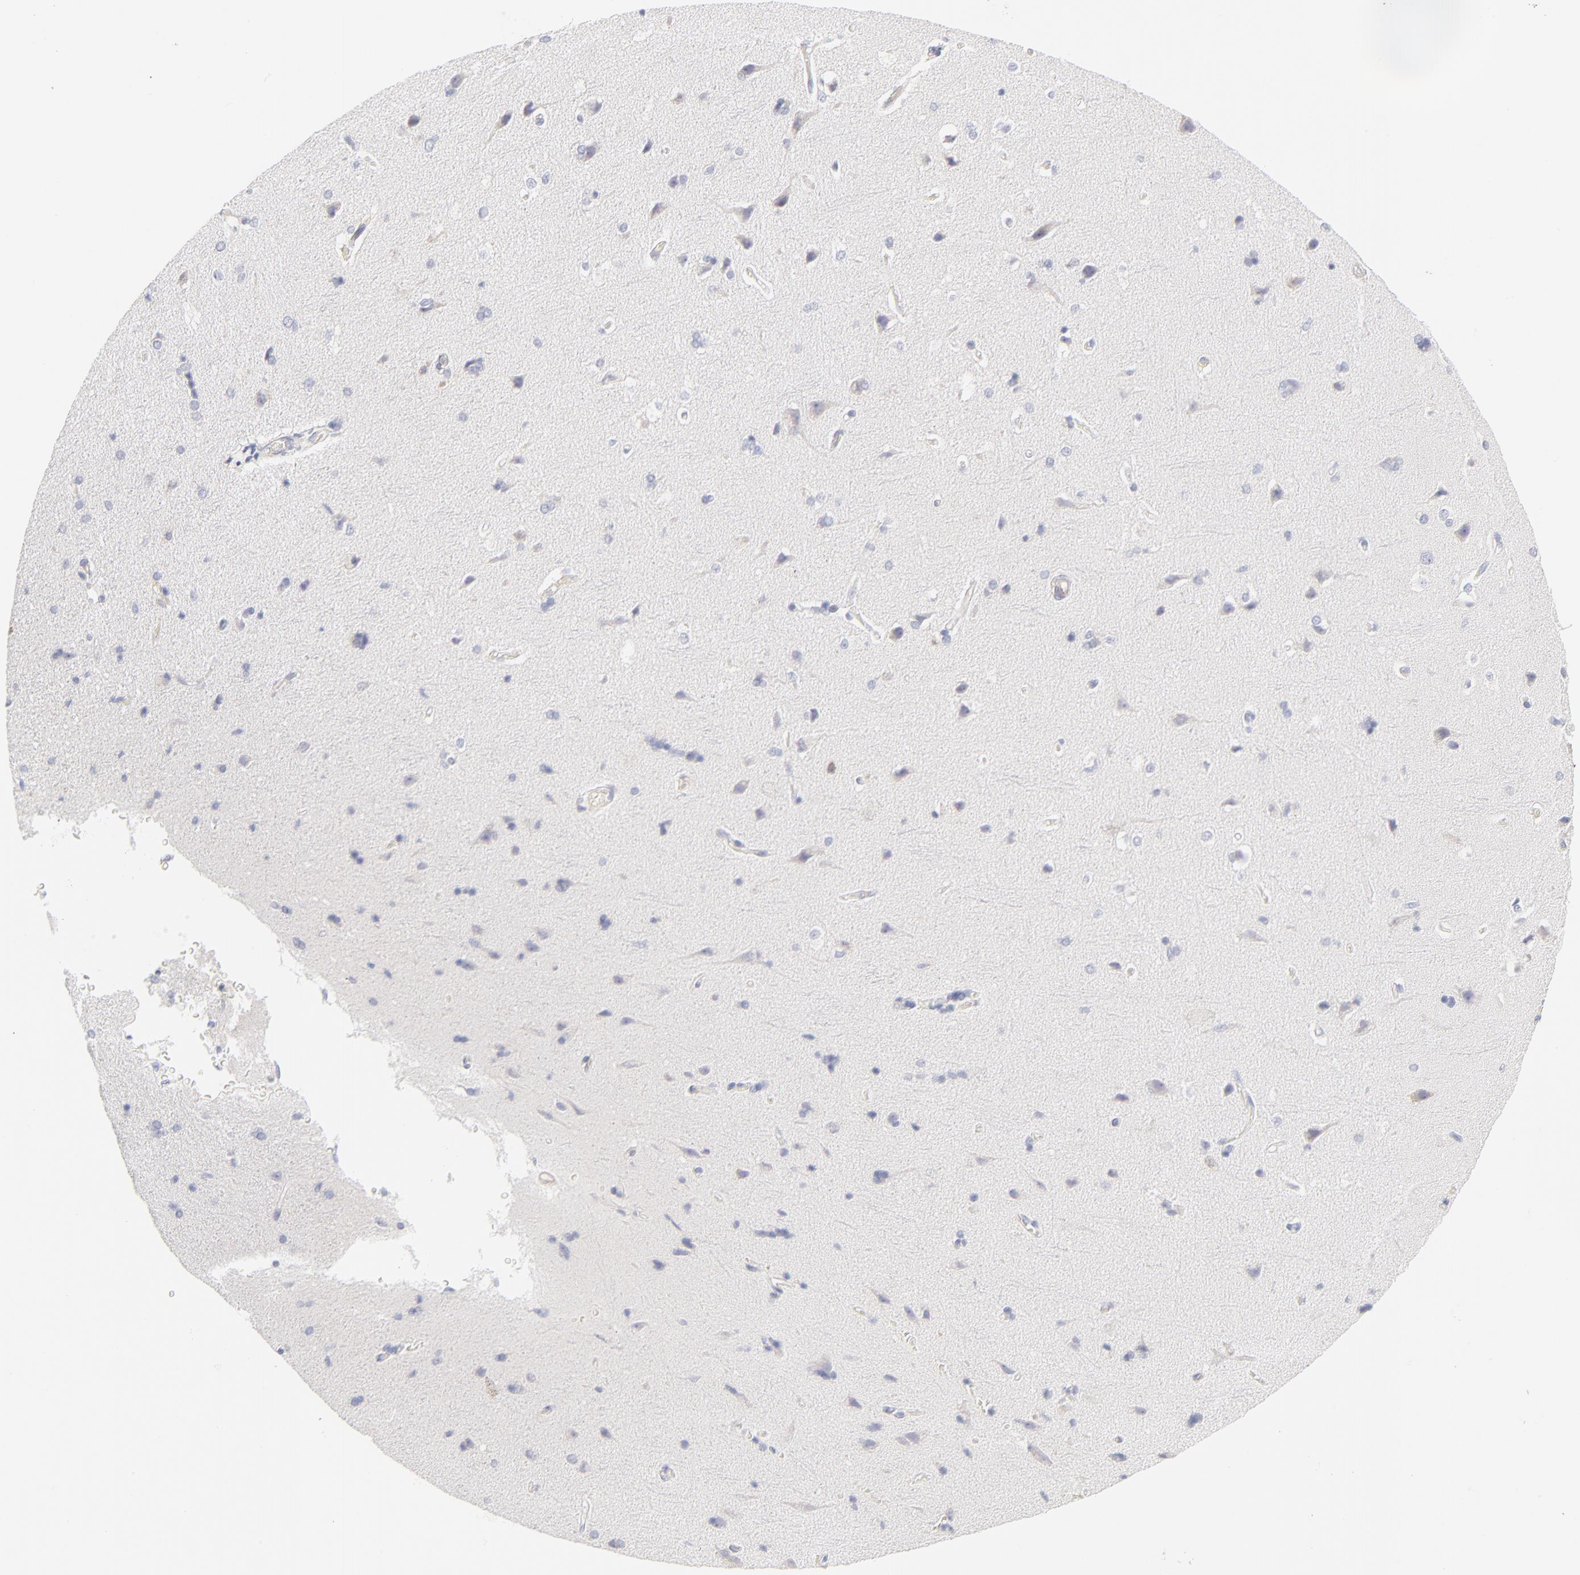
{"staining": {"intensity": "negative", "quantity": "none", "location": "none"}, "tissue": "cerebral cortex", "cell_type": "Endothelial cells", "image_type": "normal", "snomed": [{"axis": "morphology", "description": "Normal tissue, NOS"}, {"axis": "topography", "description": "Cerebral cortex"}], "caption": "Image shows no significant protein staining in endothelial cells of normal cerebral cortex.", "gene": "NPNT", "patient": {"sex": "male", "age": 62}}